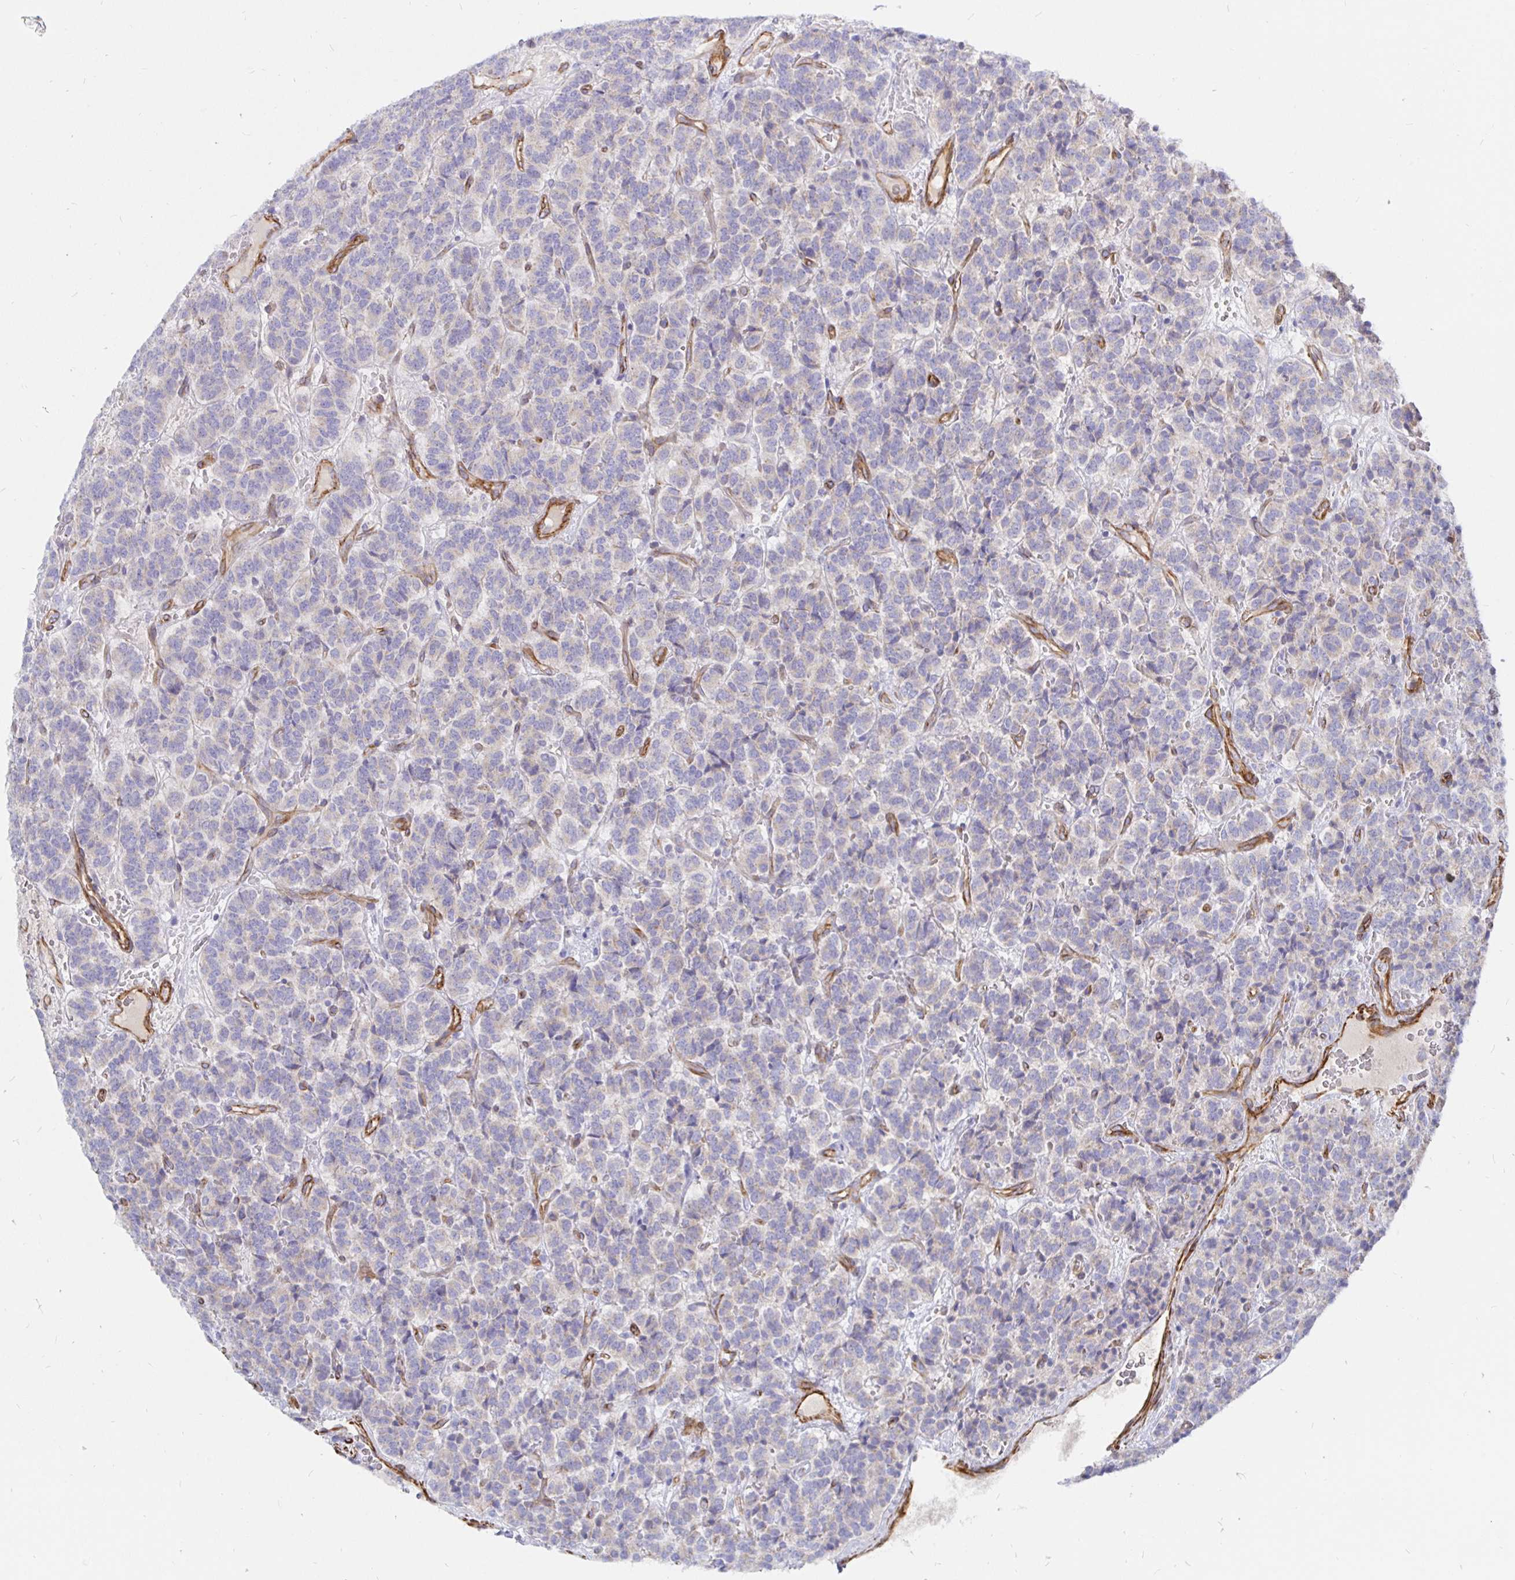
{"staining": {"intensity": "negative", "quantity": "none", "location": "none"}, "tissue": "carcinoid", "cell_type": "Tumor cells", "image_type": "cancer", "snomed": [{"axis": "morphology", "description": "Carcinoid, malignant, NOS"}, {"axis": "topography", "description": "Pancreas"}], "caption": "The immunohistochemistry (IHC) image has no significant staining in tumor cells of carcinoid tissue. The staining was performed using DAB (3,3'-diaminobenzidine) to visualize the protein expression in brown, while the nuclei were stained in blue with hematoxylin (Magnification: 20x).", "gene": "COX16", "patient": {"sex": "male", "age": 36}}